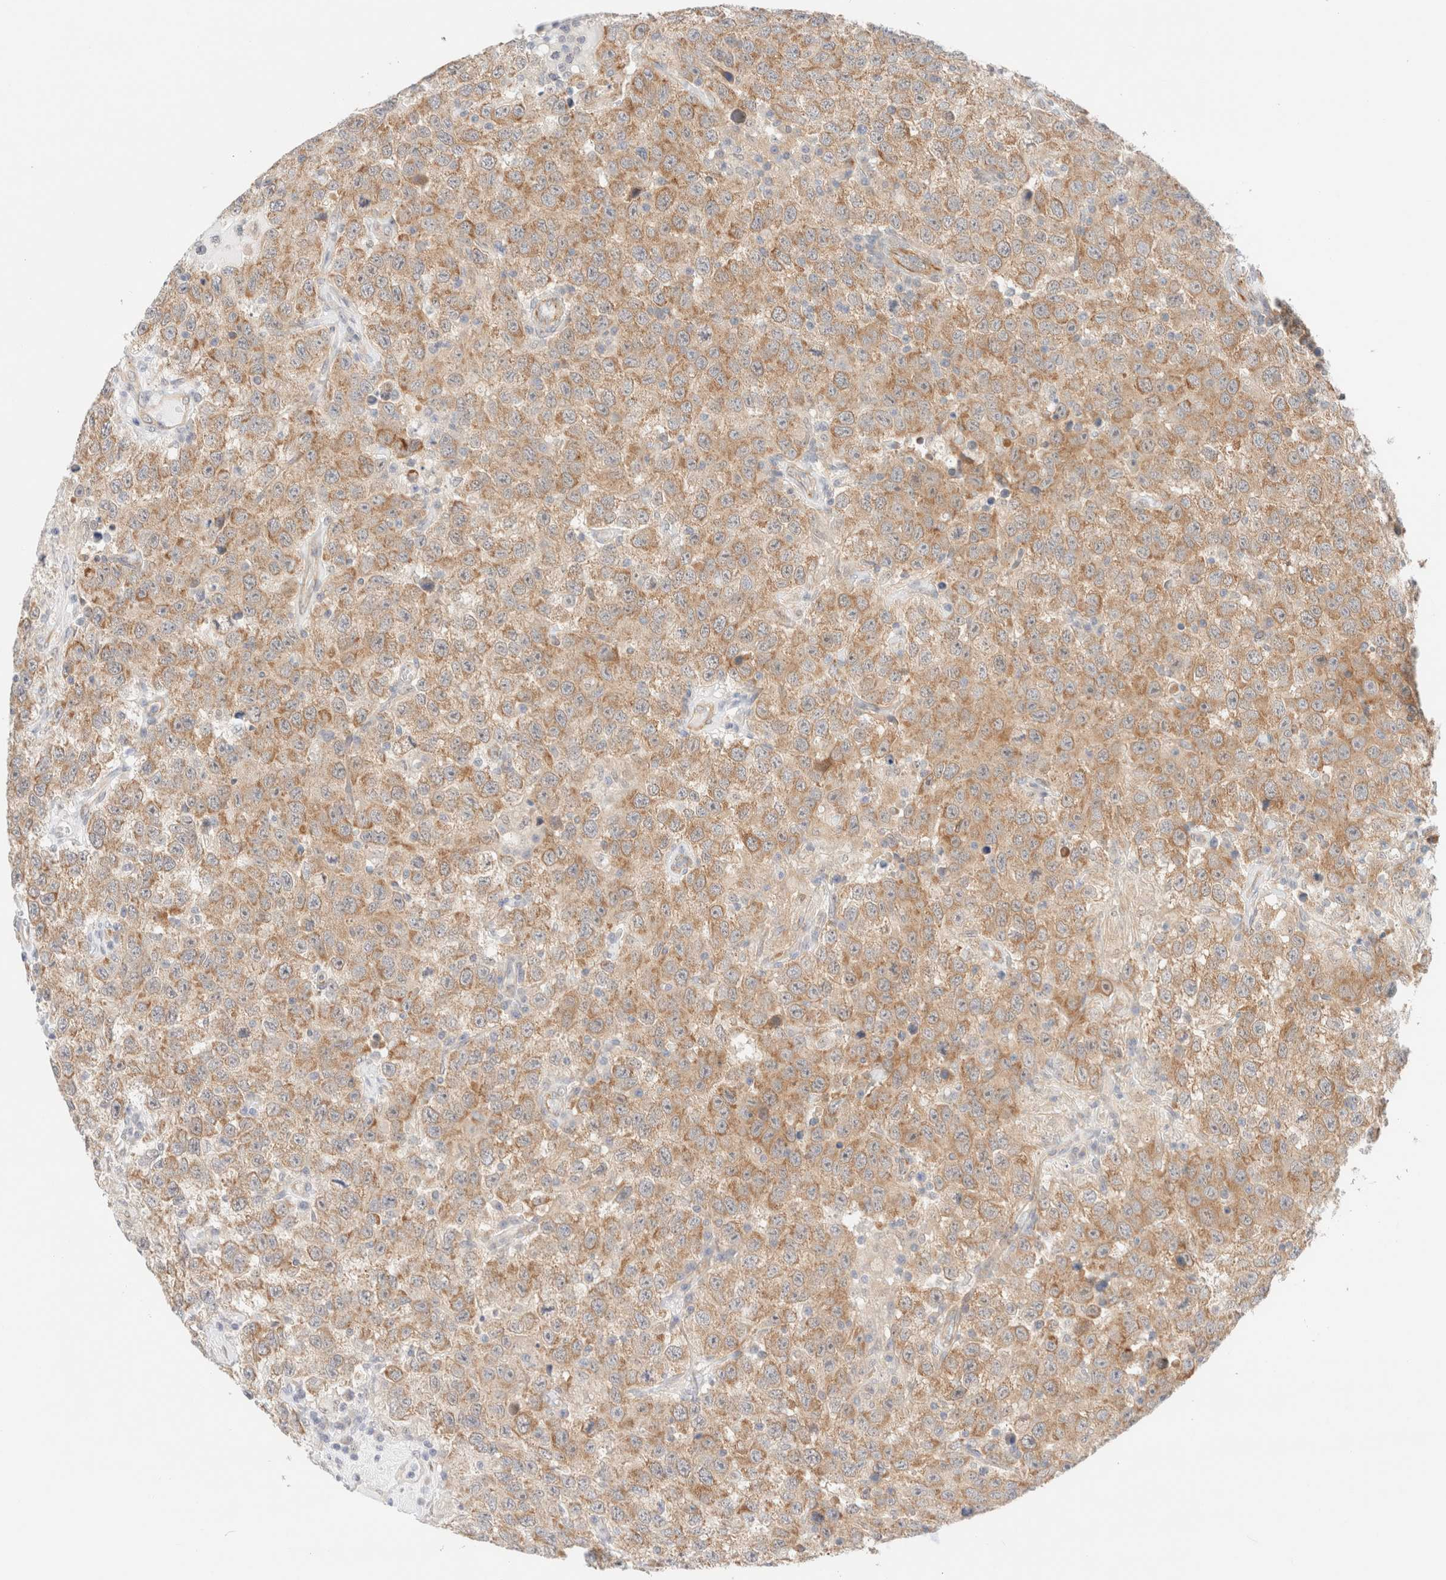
{"staining": {"intensity": "moderate", "quantity": ">75%", "location": "cytoplasmic/membranous"}, "tissue": "testis cancer", "cell_type": "Tumor cells", "image_type": "cancer", "snomed": [{"axis": "morphology", "description": "Seminoma, NOS"}, {"axis": "topography", "description": "Testis"}], "caption": "Protein expression analysis of testis cancer reveals moderate cytoplasmic/membranous expression in about >75% of tumor cells.", "gene": "UNC13B", "patient": {"sex": "male", "age": 41}}